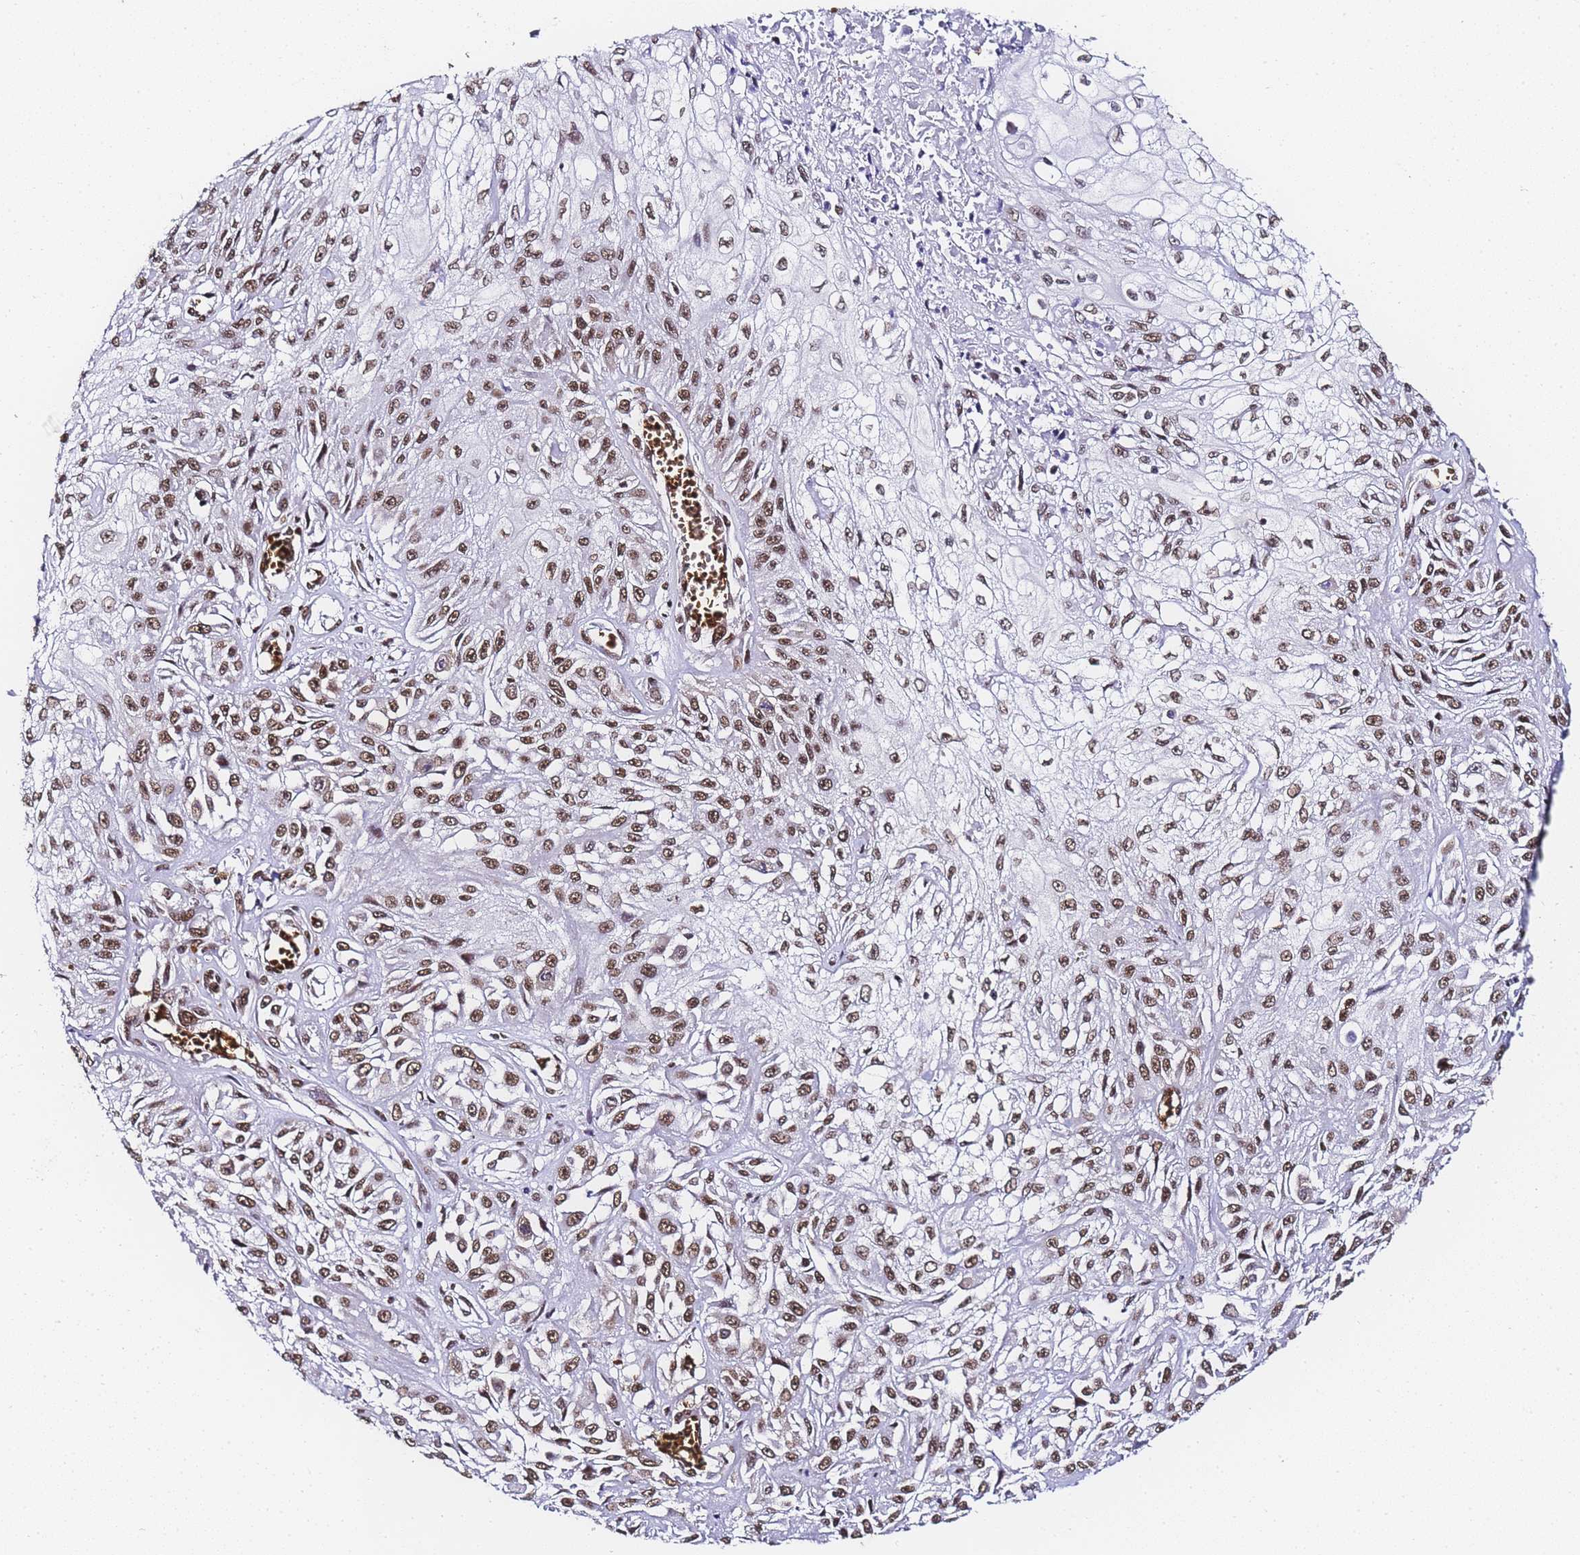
{"staining": {"intensity": "moderate", "quantity": ">75%", "location": "nuclear"}, "tissue": "skin cancer", "cell_type": "Tumor cells", "image_type": "cancer", "snomed": [{"axis": "morphology", "description": "Squamous cell carcinoma, NOS"}, {"axis": "morphology", "description": "Squamous cell carcinoma, metastatic, NOS"}, {"axis": "topography", "description": "Skin"}, {"axis": "topography", "description": "Lymph node"}], "caption": "DAB immunohistochemical staining of human skin cancer exhibits moderate nuclear protein staining in approximately >75% of tumor cells. (DAB IHC with brightfield microscopy, high magnification).", "gene": "POLR1A", "patient": {"sex": "male", "age": 75}}